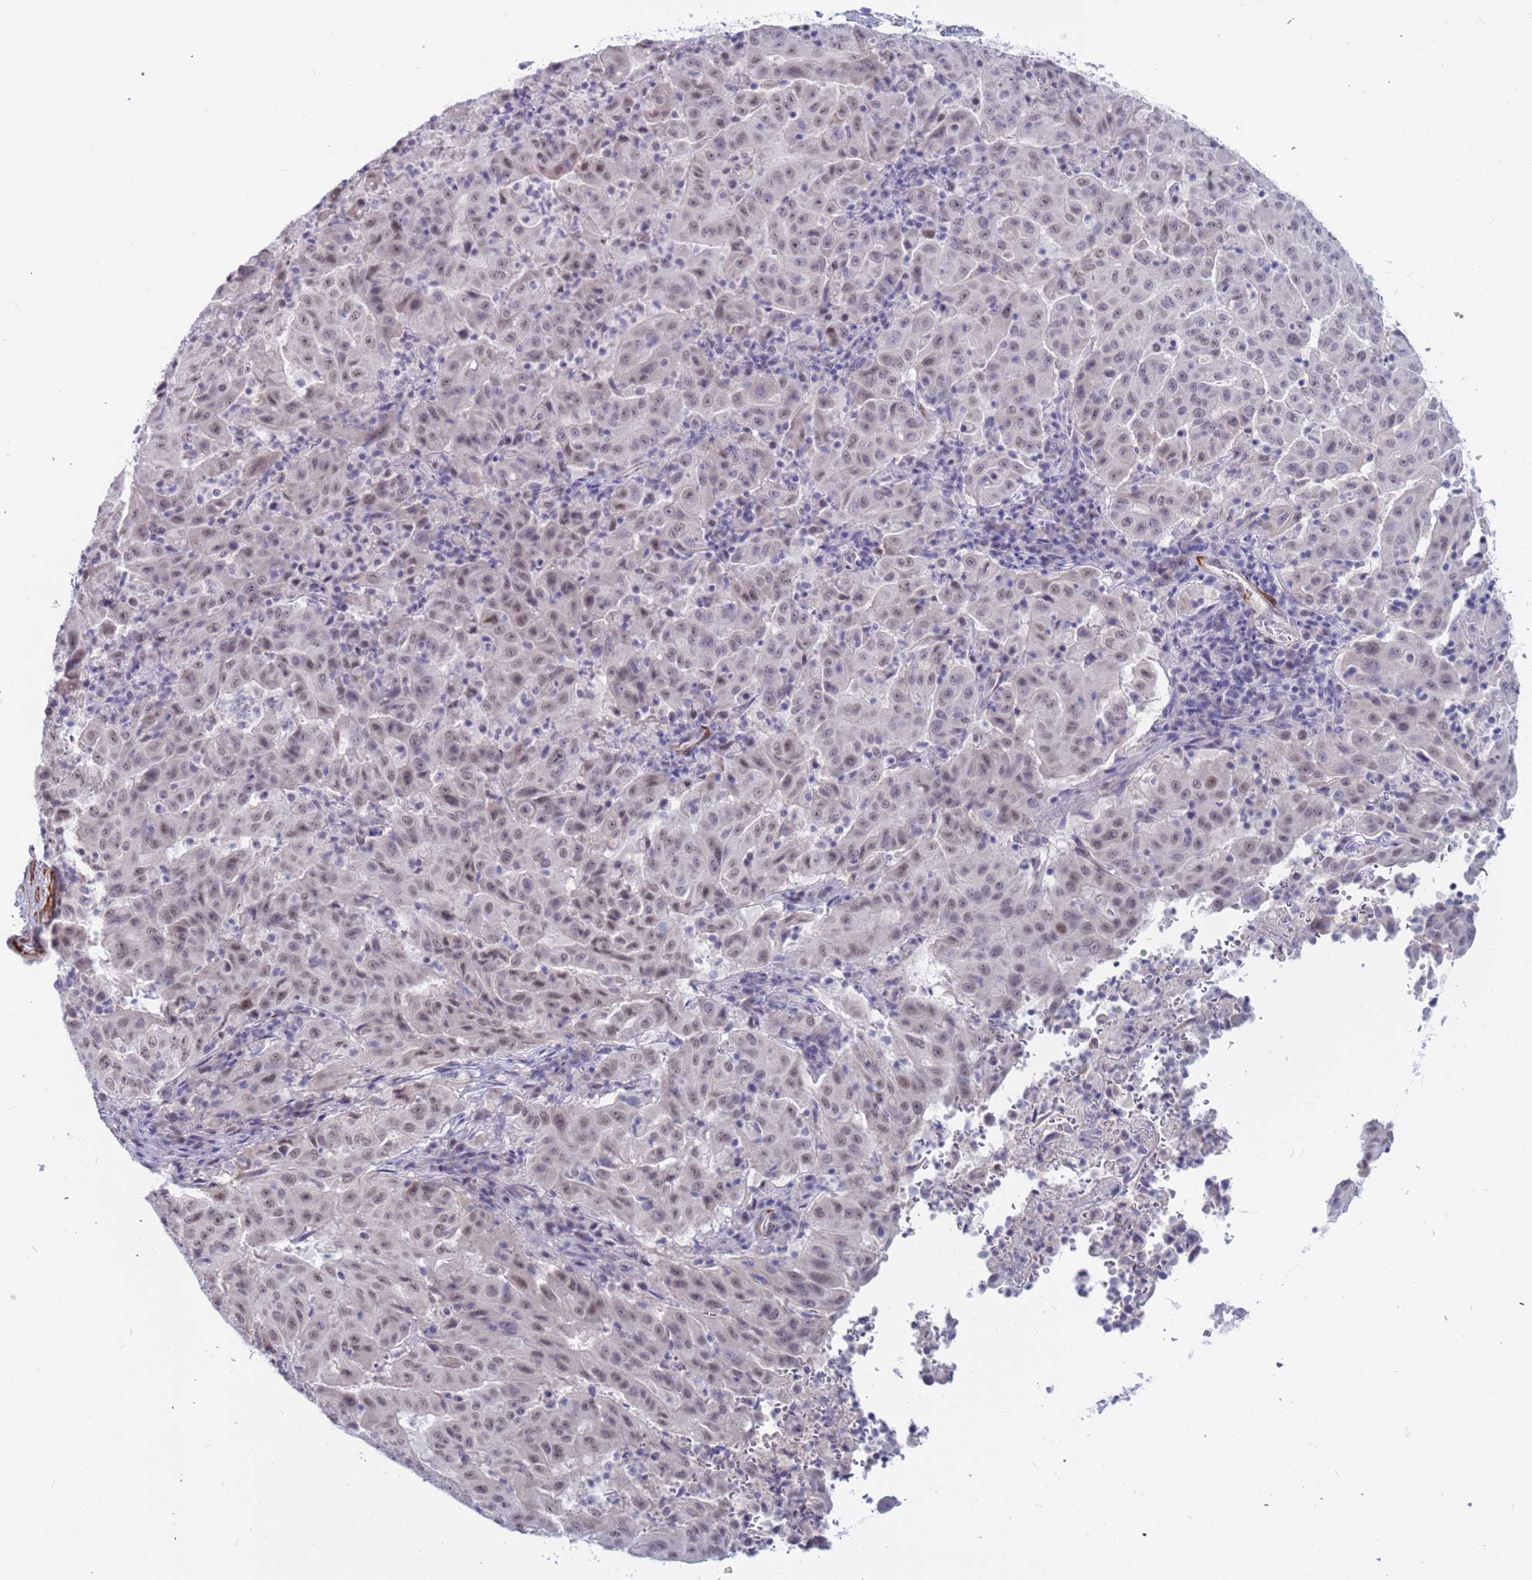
{"staining": {"intensity": "weak", "quantity": ">75%", "location": "nuclear"}, "tissue": "pancreatic cancer", "cell_type": "Tumor cells", "image_type": "cancer", "snomed": [{"axis": "morphology", "description": "Adenocarcinoma, NOS"}, {"axis": "topography", "description": "Pancreas"}], "caption": "A brown stain highlights weak nuclear expression of a protein in pancreatic adenocarcinoma tumor cells. (IHC, brightfield microscopy, high magnification).", "gene": "CXorf65", "patient": {"sex": "male", "age": 63}}